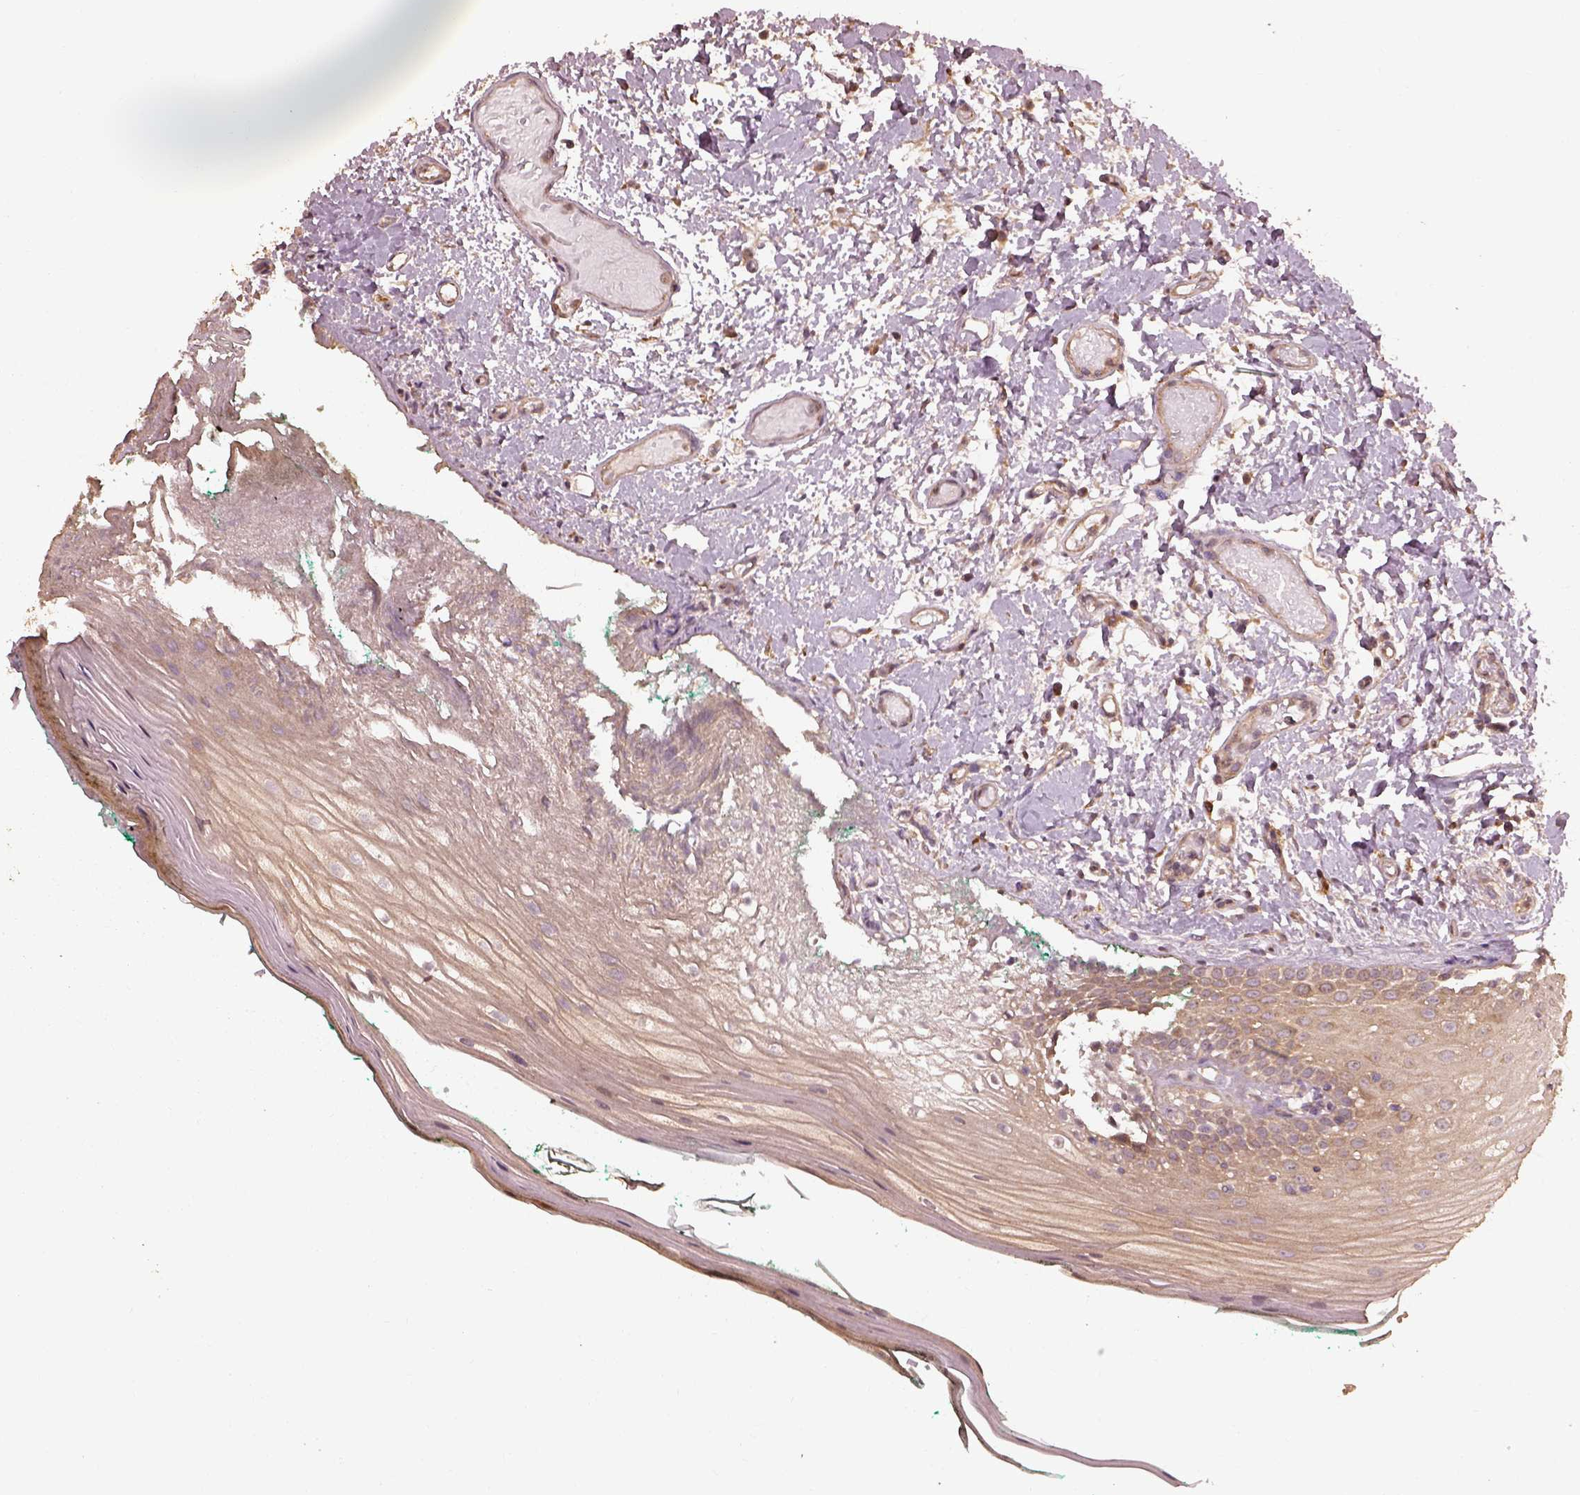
{"staining": {"intensity": "moderate", "quantity": ">75%", "location": "cytoplasmic/membranous"}, "tissue": "oral mucosa", "cell_type": "Squamous epithelial cells", "image_type": "normal", "snomed": [{"axis": "morphology", "description": "Normal tissue, NOS"}, {"axis": "topography", "description": "Oral tissue"}], "caption": "A high-resolution photomicrograph shows immunohistochemistry (IHC) staining of unremarkable oral mucosa, which displays moderate cytoplasmic/membranous expression in about >75% of squamous epithelial cells. The staining was performed using DAB to visualize the protein expression in brown, while the nuclei were stained in blue with hematoxylin (Magnification: 20x).", "gene": "METTL4", "patient": {"sex": "female", "age": 83}}